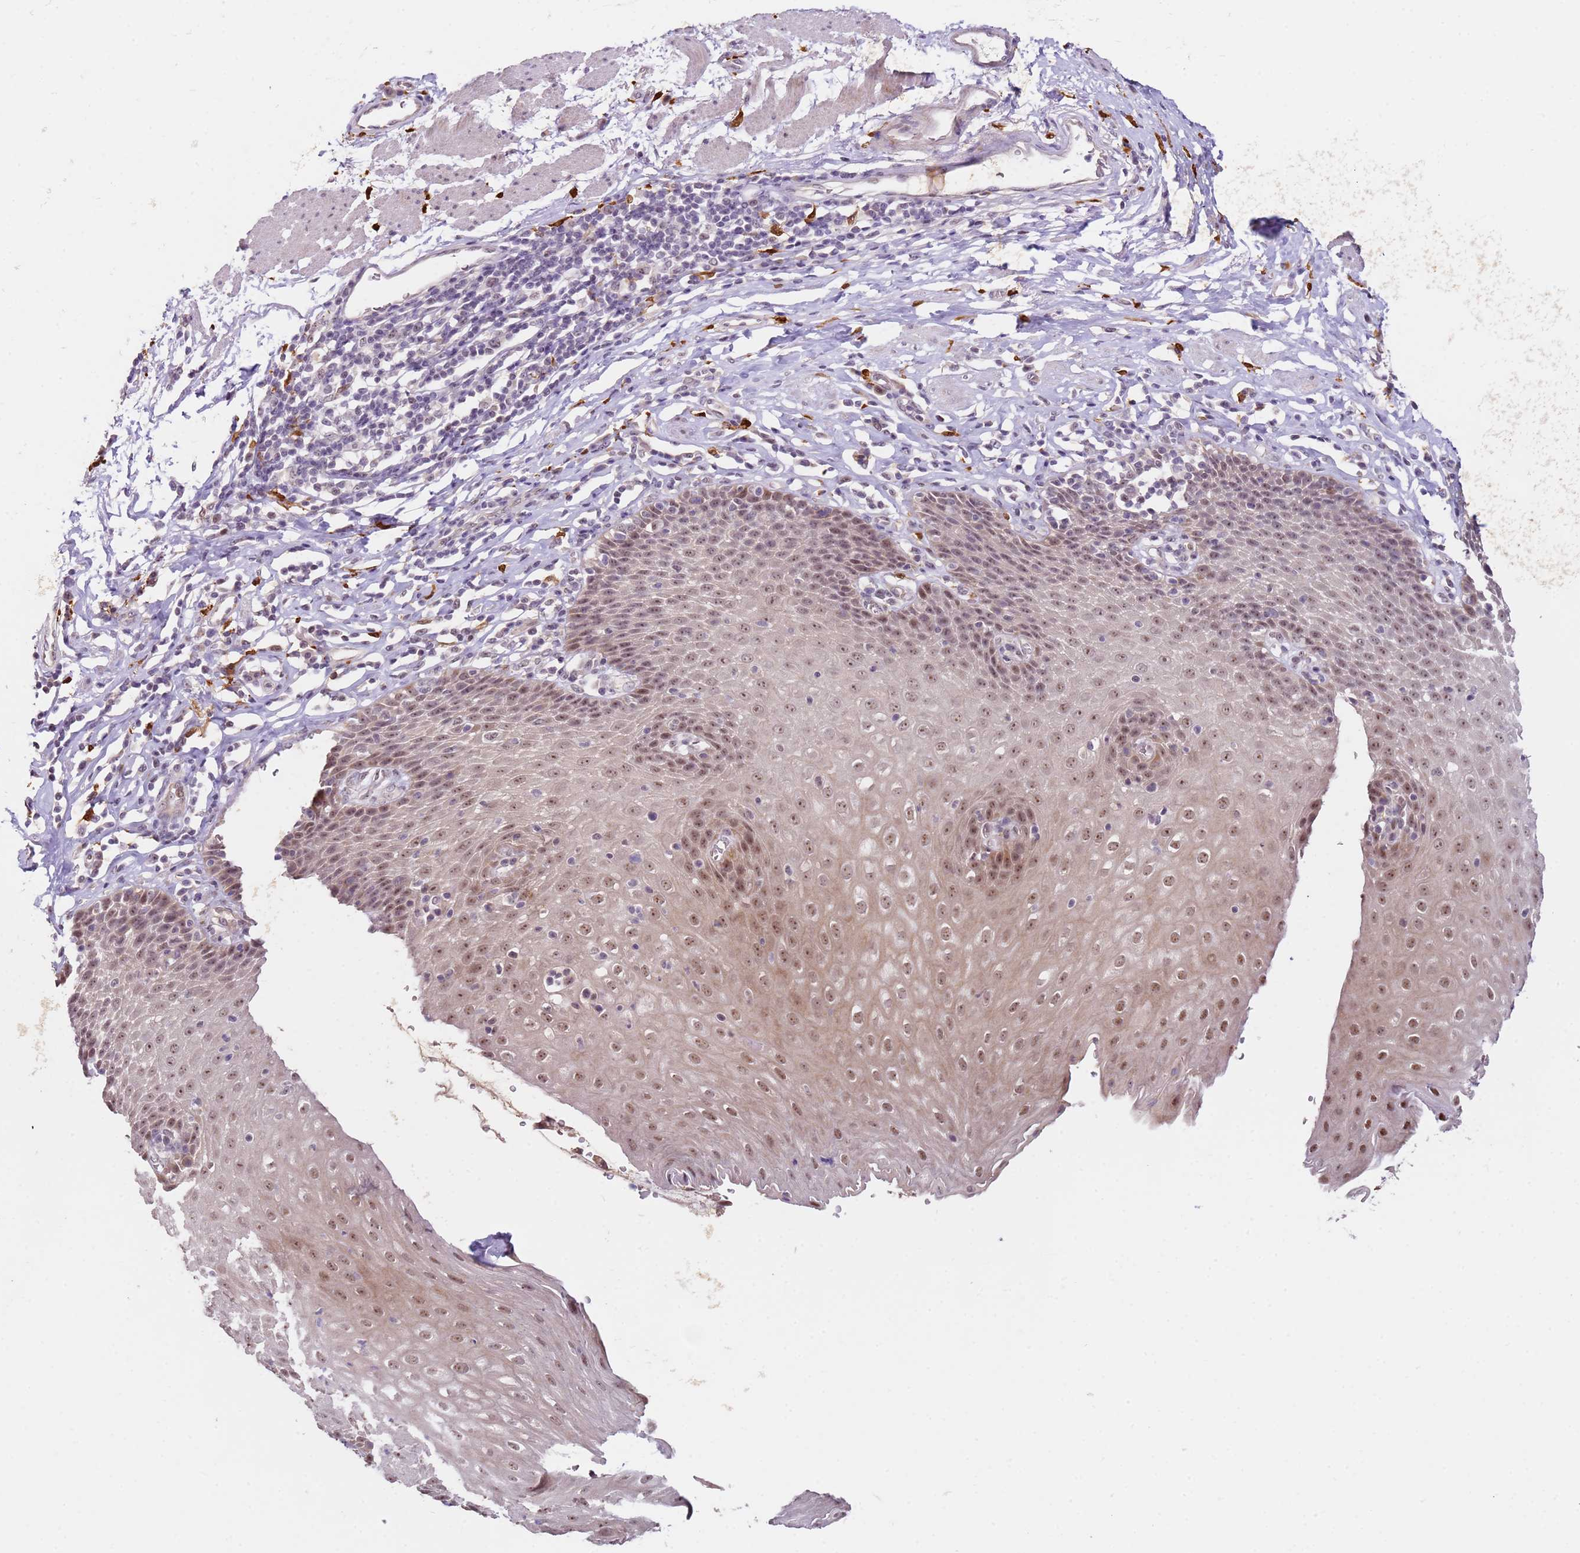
{"staining": {"intensity": "moderate", "quantity": ">75%", "location": "nuclear"}, "tissue": "esophagus", "cell_type": "Squamous epithelial cells", "image_type": "normal", "snomed": [{"axis": "morphology", "description": "Normal tissue, NOS"}, {"axis": "topography", "description": "Esophagus"}], "caption": "An image of esophagus stained for a protein shows moderate nuclear brown staining in squamous epithelial cells. The staining is performed using DAB (3,3'-diaminobenzidine) brown chromogen to label protein expression. The nuclei are counter-stained blue using hematoxylin.", "gene": "LGALSL", "patient": {"sex": "female", "age": 61}}